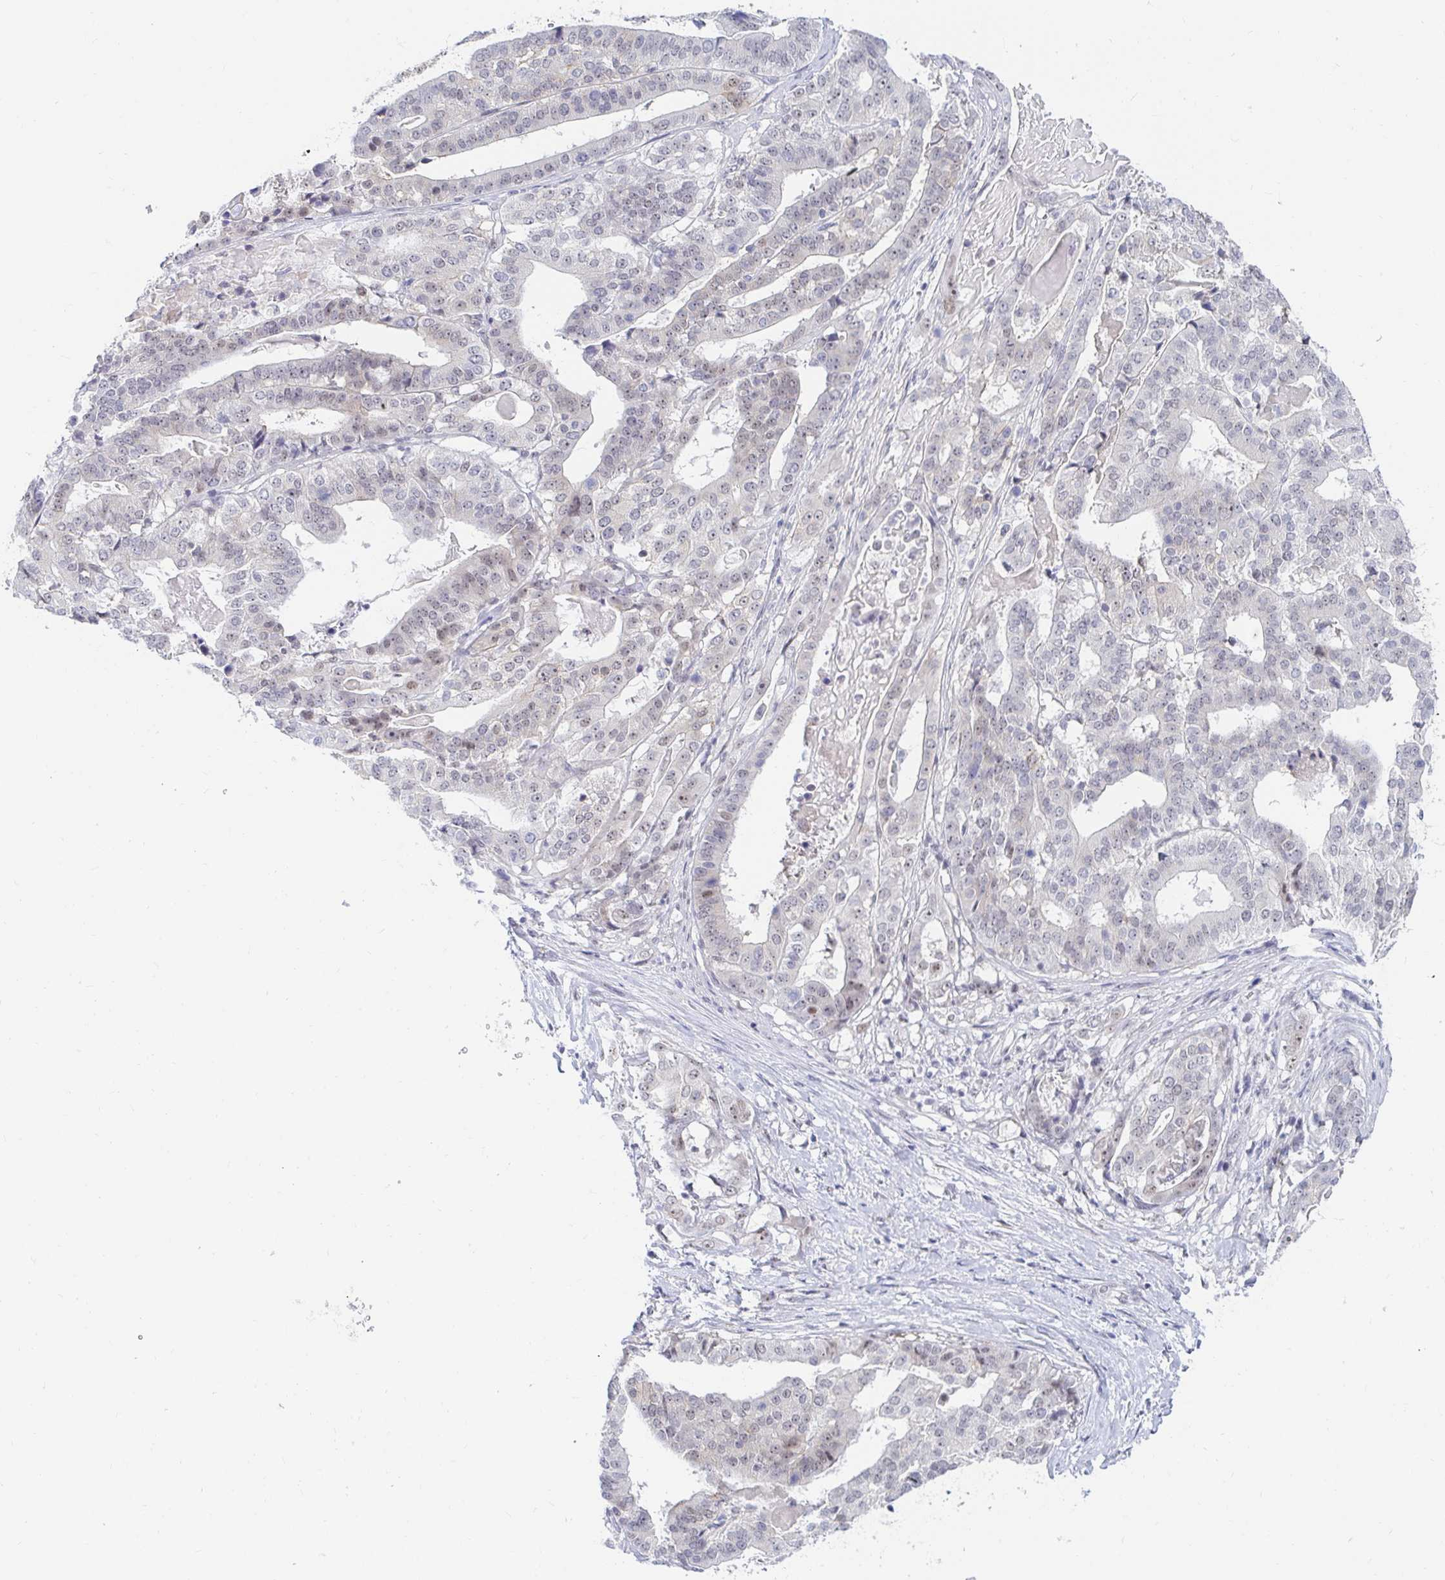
{"staining": {"intensity": "weak", "quantity": "<25%", "location": "nuclear"}, "tissue": "stomach cancer", "cell_type": "Tumor cells", "image_type": "cancer", "snomed": [{"axis": "morphology", "description": "Adenocarcinoma, NOS"}, {"axis": "topography", "description": "Stomach"}], "caption": "Immunohistochemical staining of stomach adenocarcinoma shows no significant staining in tumor cells.", "gene": "COL28A1", "patient": {"sex": "male", "age": 48}}